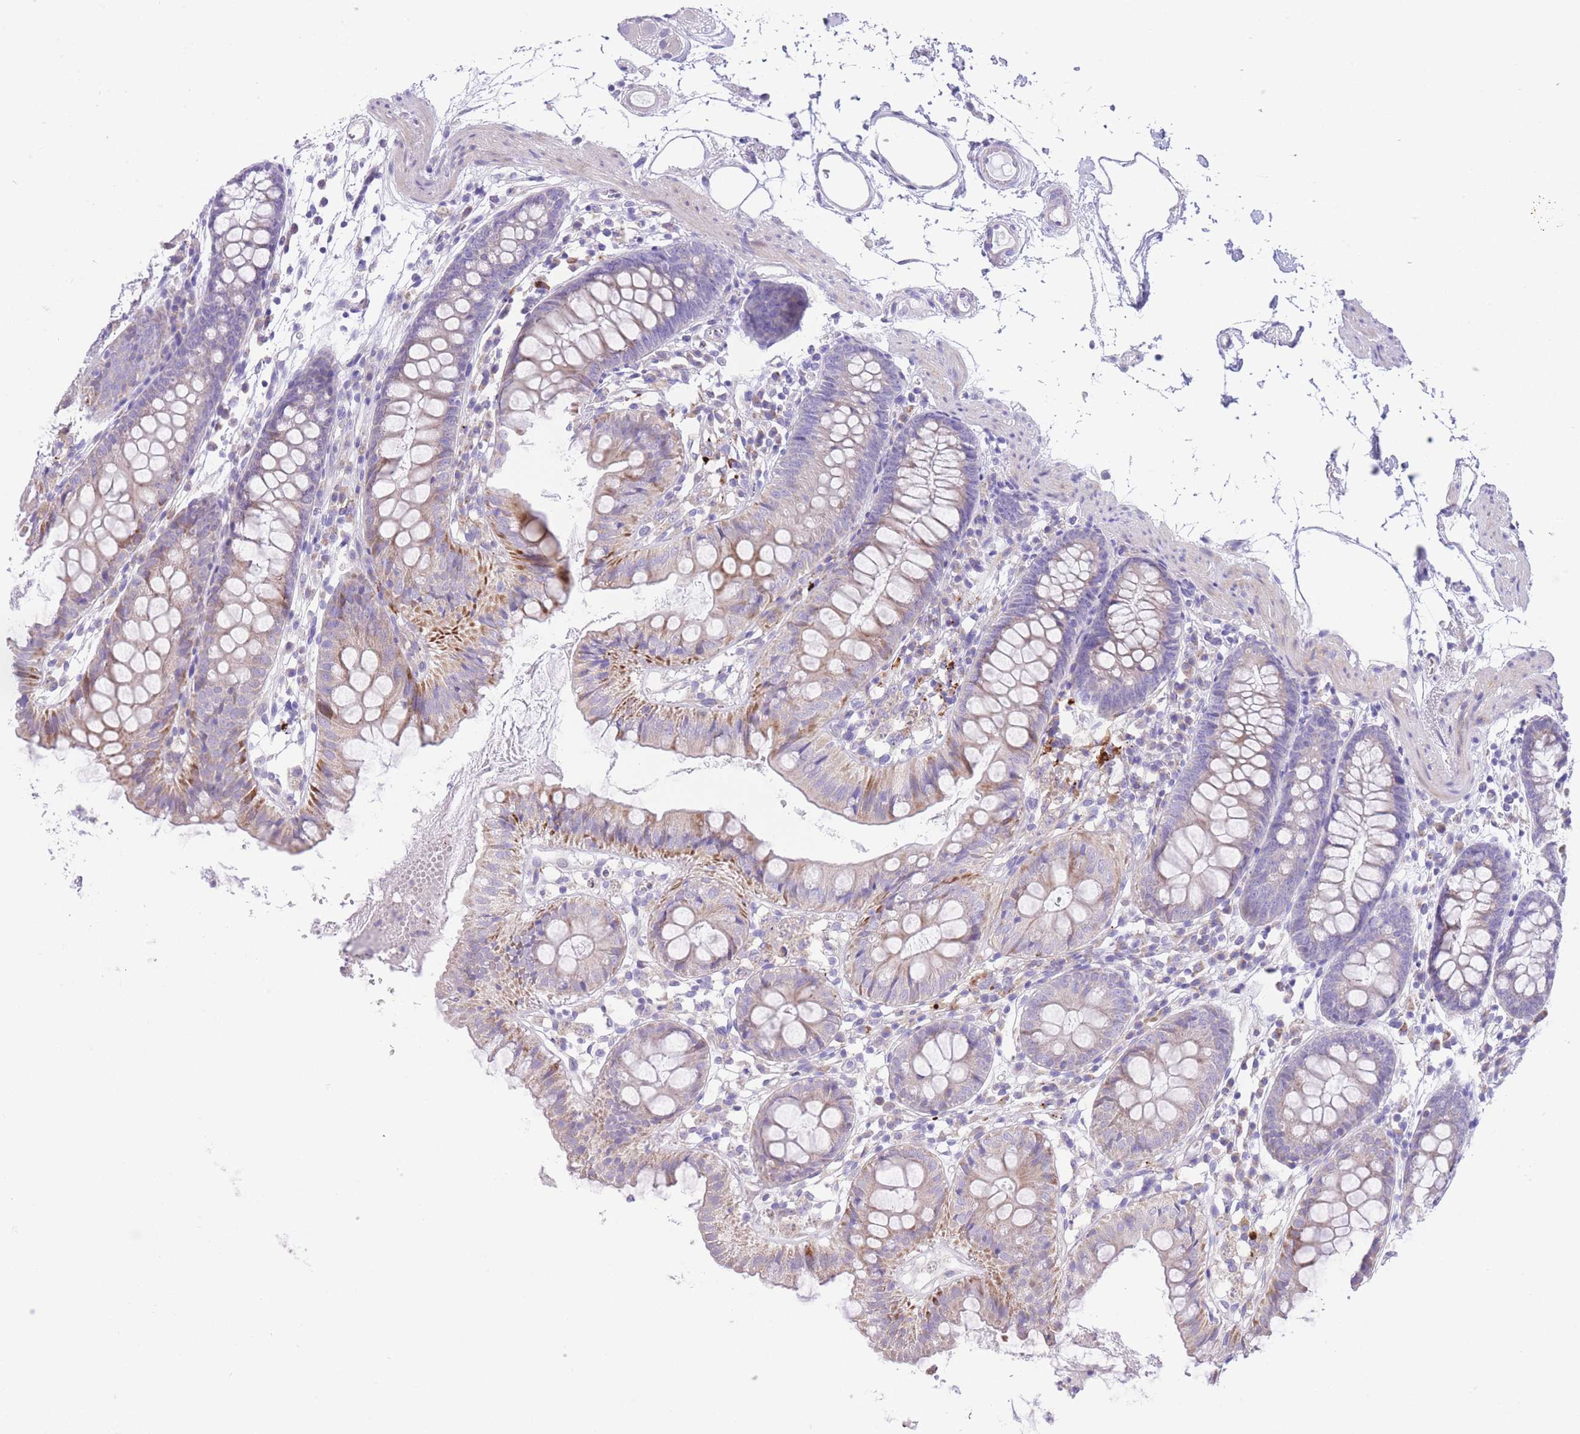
{"staining": {"intensity": "negative", "quantity": "none", "location": "none"}, "tissue": "colon", "cell_type": "Endothelial cells", "image_type": "normal", "snomed": [{"axis": "morphology", "description": "Normal tissue, NOS"}, {"axis": "topography", "description": "Colon"}], "caption": "This is a photomicrograph of immunohistochemistry staining of unremarkable colon, which shows no positivity in endothelial cells. (Brightfield microscopy of DAB (3,3'-diaminobenzidine) IHC at high magnification).", "gene": "QTRT1", "patient": {"sex": "female", "age": 84}}